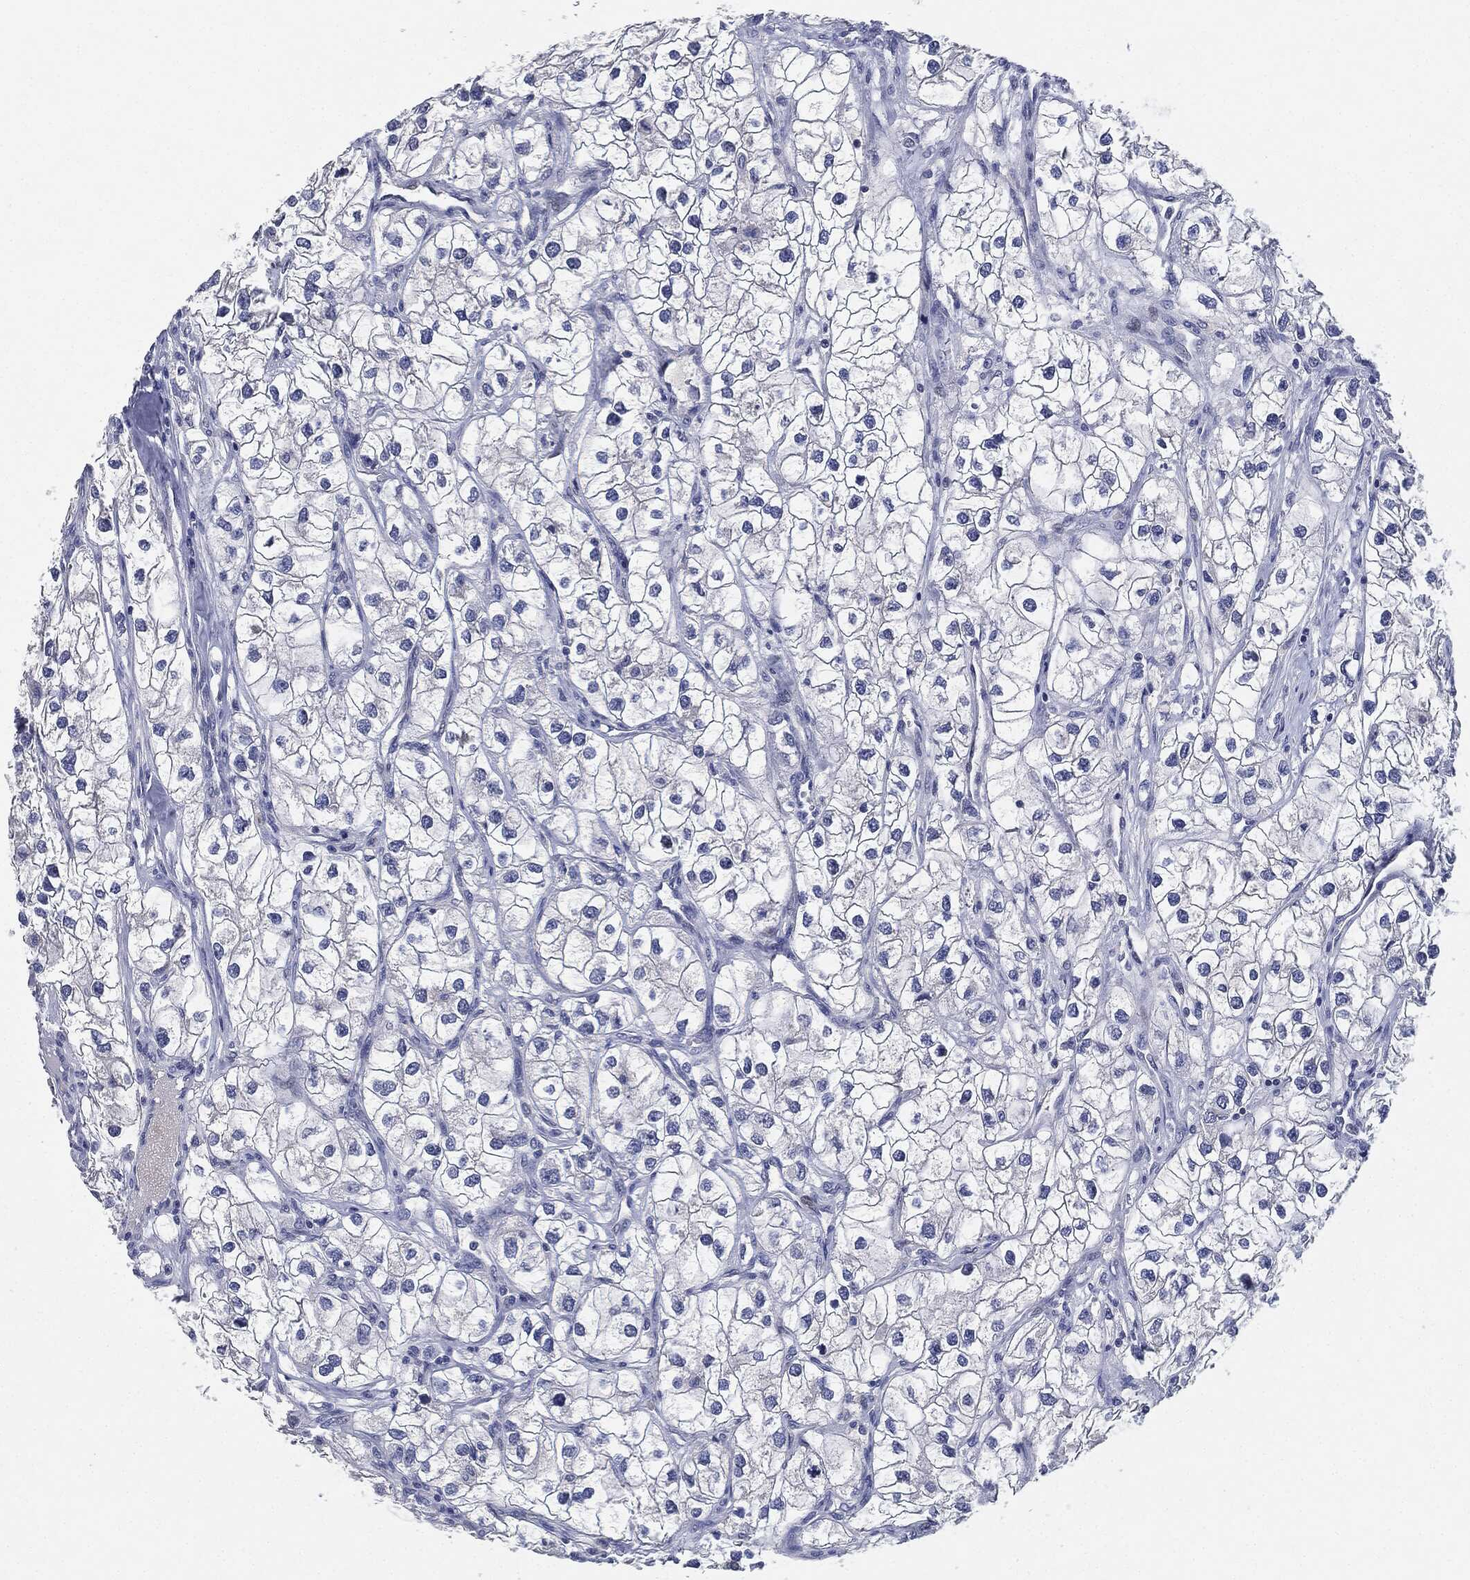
{"staining": {"intensity": "negative", "quantity": "none", "location": "none"}, "tissue": "renal cancer", "cell_type": "Tumor cells", "image_type": "cancer", "snomed": [{"axis": "morphology", "description": "Adenocarcinoma, NOS"}, {"axis": "topography", "description": "Kidney"}], "caption": "The photomicrograph displays no staining of tumor cells in renal adenocarcinoma. (DAB (3,3'-diaminobenzidine) immunohistochemistry (IHC) visualized using brightfield microscopy, high magnification).", "gene": "NTRK1", "patient": {"sex": "male", "age": 59}}